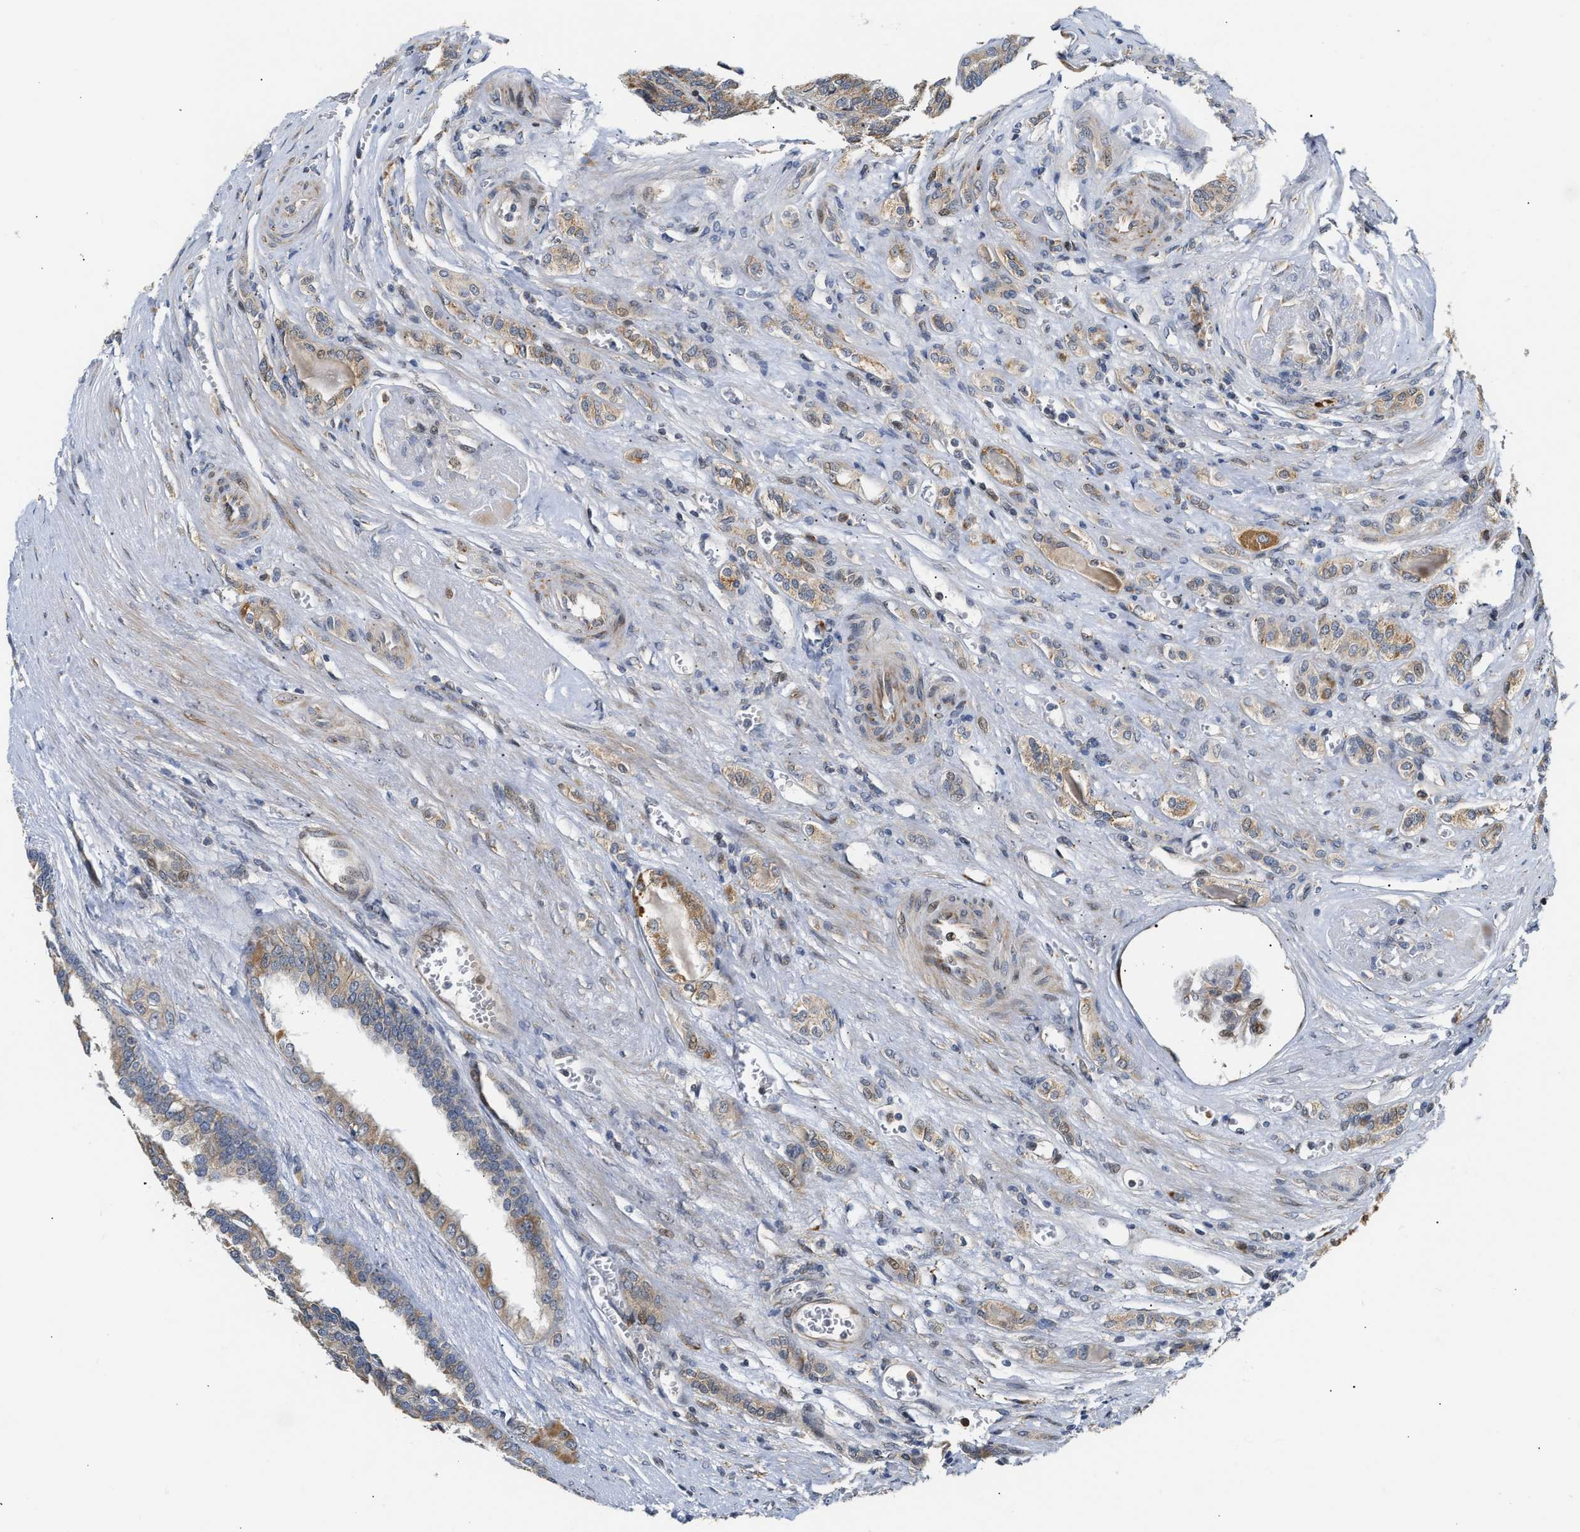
{"staining": {"intensity": "moderate", "quantity": ">75%", "location": "cytoplasmic/membranous"}, "tissue": "renal cancer", "cell_type": "Tumor cells", "image_type": "cancer", "snomed": [{"axis": "morphology", "description": "Adenocarcinoma, NOS"}, {"axis": "topography", "description": "Kidney"}], "caption": "Renal cancer stained with a brown dye exhibits moderate cytoplasmic/membranous positive positivity in approximately >75% of tumor cells.", "gene": "DEPTOR", "patient": {"sex": "male", "age": 46}}